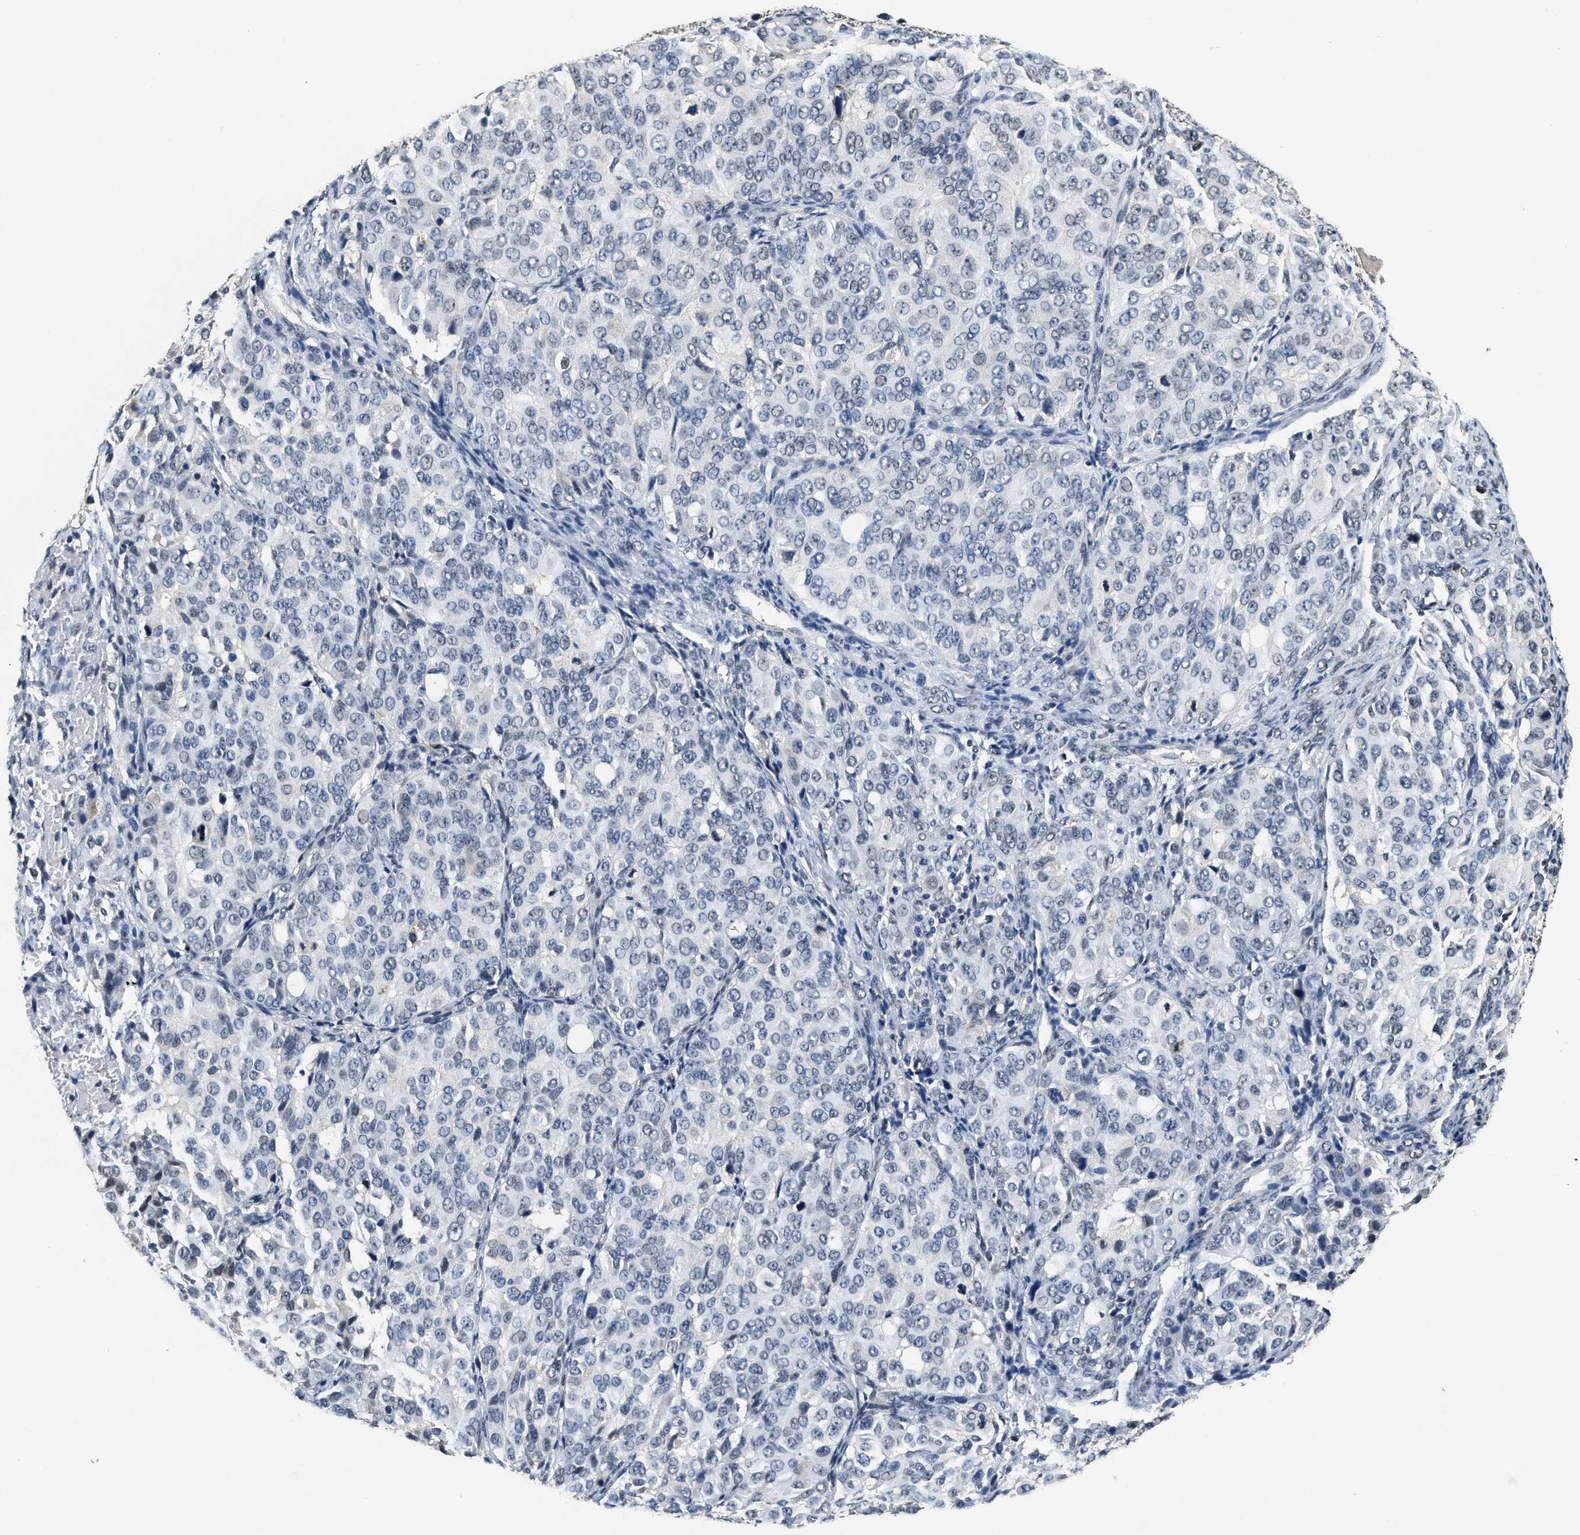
{"staining": {"intensity": "negative", "quantity": "none", "location": "none"}, "tissue": "ovarian cancer", "cell_type": "Tumor cells", "image_type": "cancer", "snomed": [{"axis": "morphology", "description": "Carcinoma, endometroid"}, {"axis": "topography", "description": "Ovary"}], "caption": "Immunohistochemical staining of human ovarian endometroid carcinoma demonstrates no significant expression in tumor cells. Brightfield microscopy of immunohistochemistry (IHC) stained with DAB (brown) and hematoxylin (blue), captured at high magnification.", "gene": "SUPT16H", "patient": {"sex": "female", "age": 51}}